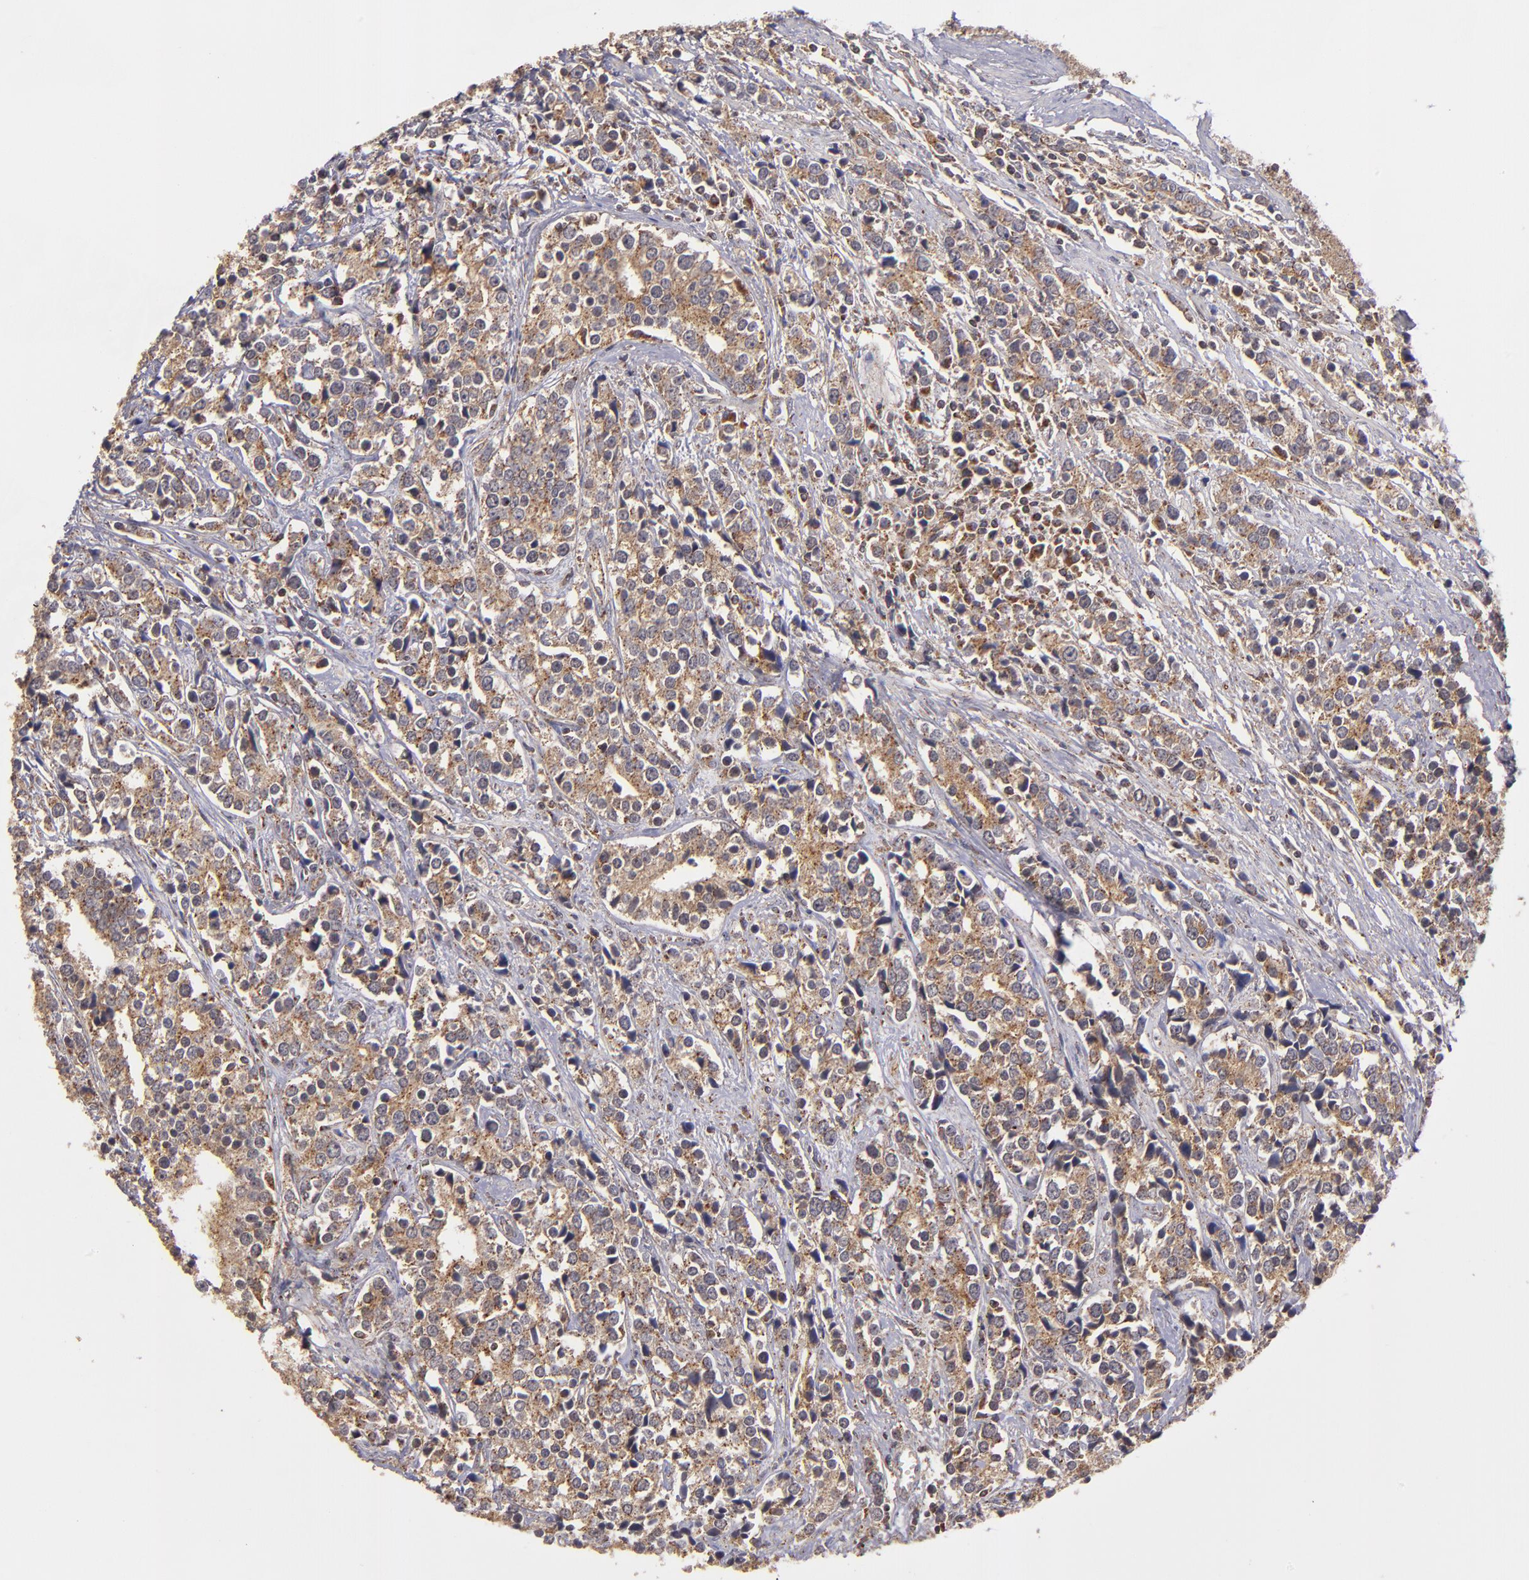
{"staining": {"intensity": "moderate", "quantity": ">75%", "location": "cytoplasmic/membranous"}, "tissue": "prostate cancer", "cell_type": "Tumor cells", "image_type": "cancer", "snomed": [{"axis": "morphology", "description": "Adenocarcinoma, High grade"}, {"axis": "topography", "description": "Prostate"}], "caption": "The immunohistochemical stain shows moderate cytoplasmic/membranous staining in tumor cells of prostate cancer (high-grade adenocarcinoma) tissue.", "gene": "ZFYVE1", "patient": {"sex": "male", "age": 71}}